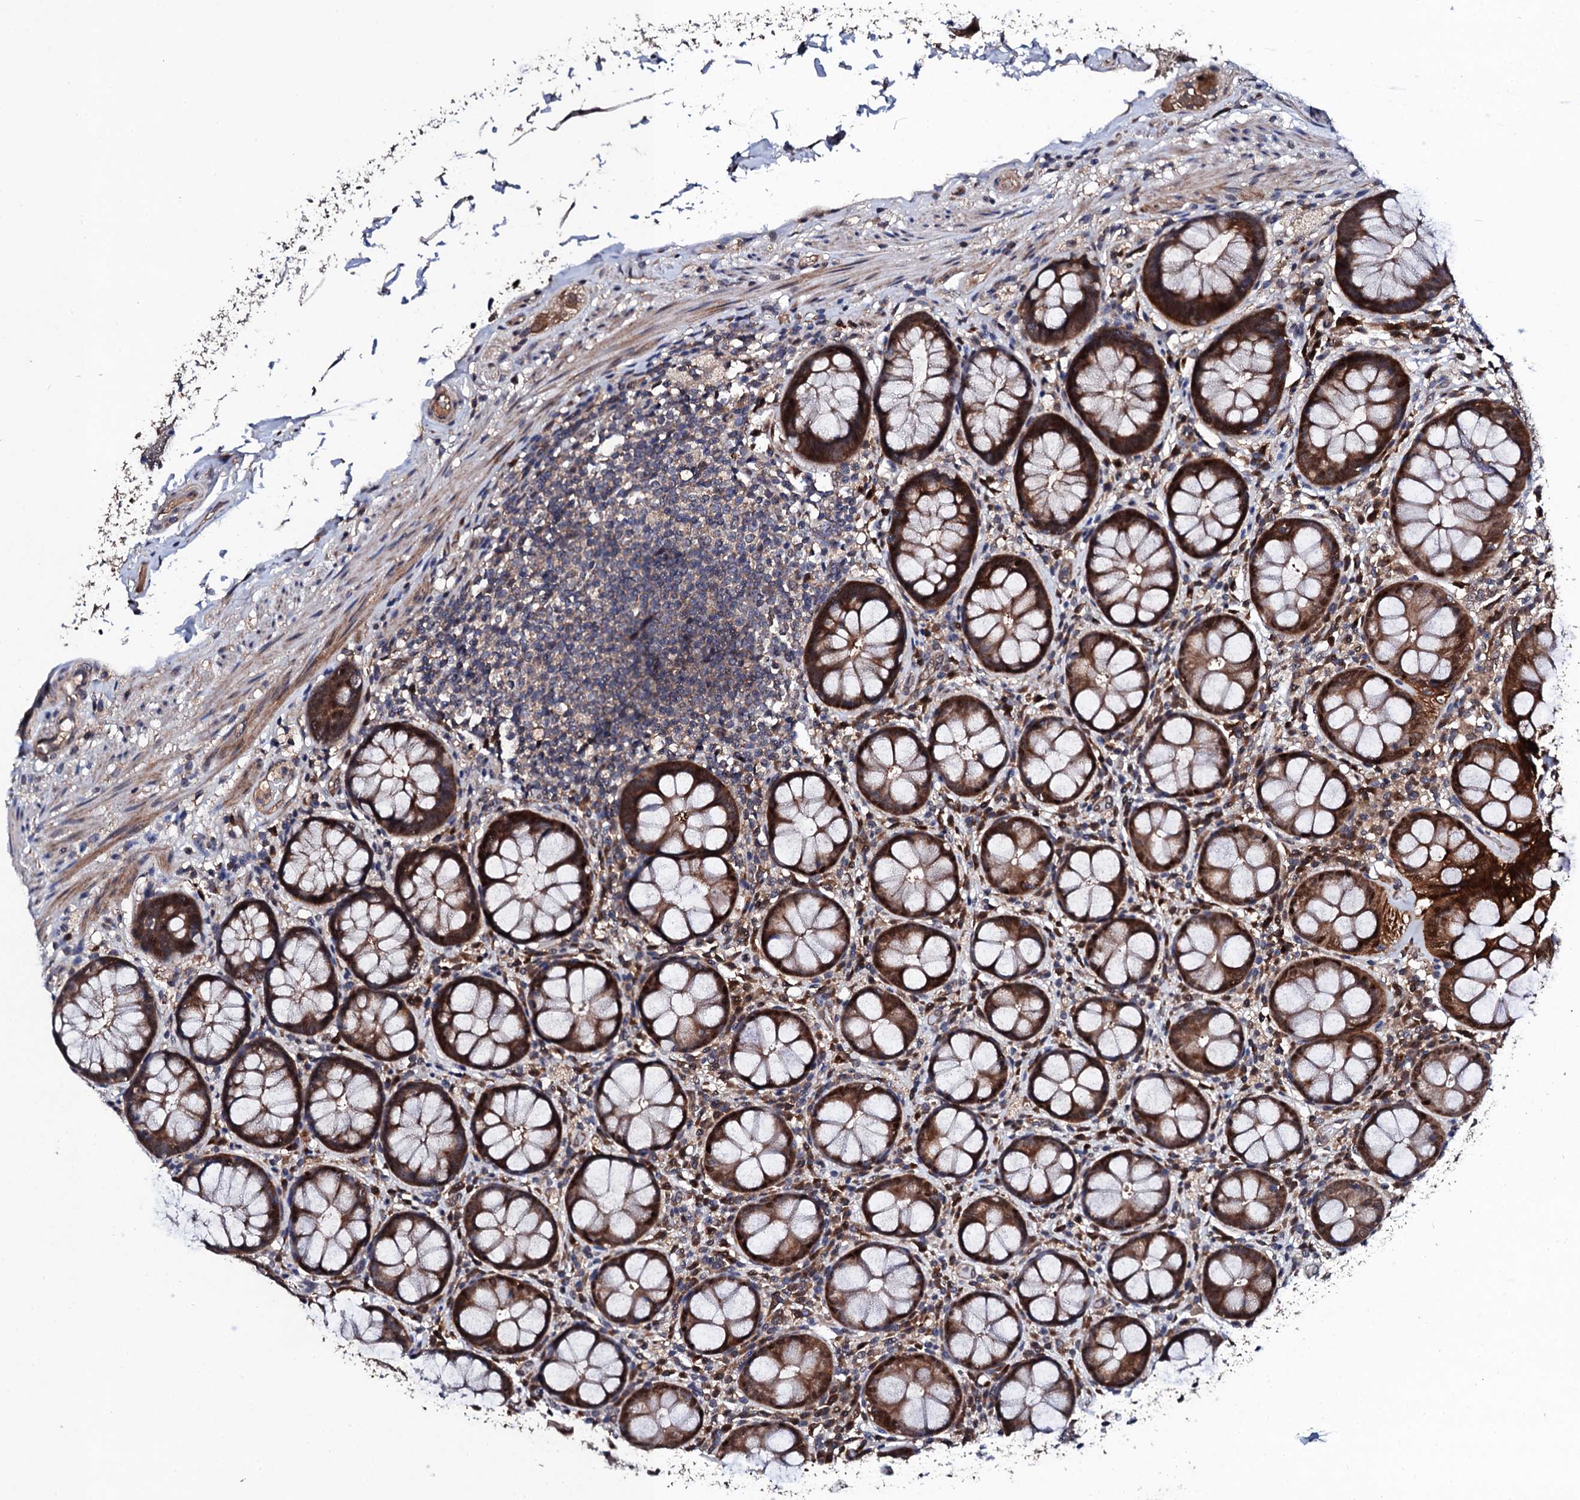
{"staining": {"intensity": "strong", "quantity": ">75%", "location": "cytoplasmic/membranous,nuclear"}, "tissue": "rectum", "cell_type": "Glandular cells", "image_type": "normal", "snomed": [{"axis": "morphology", "description": "Normal tissue, NOS"}, {"axis": "topography", "description": "Rectum"}], "caption": "An image showing strong cytoplasmic/membranous,nuclear expression in about >75% of glandular cells in normal rectum, as visualized by brown immunohistochemical staining.", "gene": "IP6K1", "patient": {"sex": "male", "age": 83}}